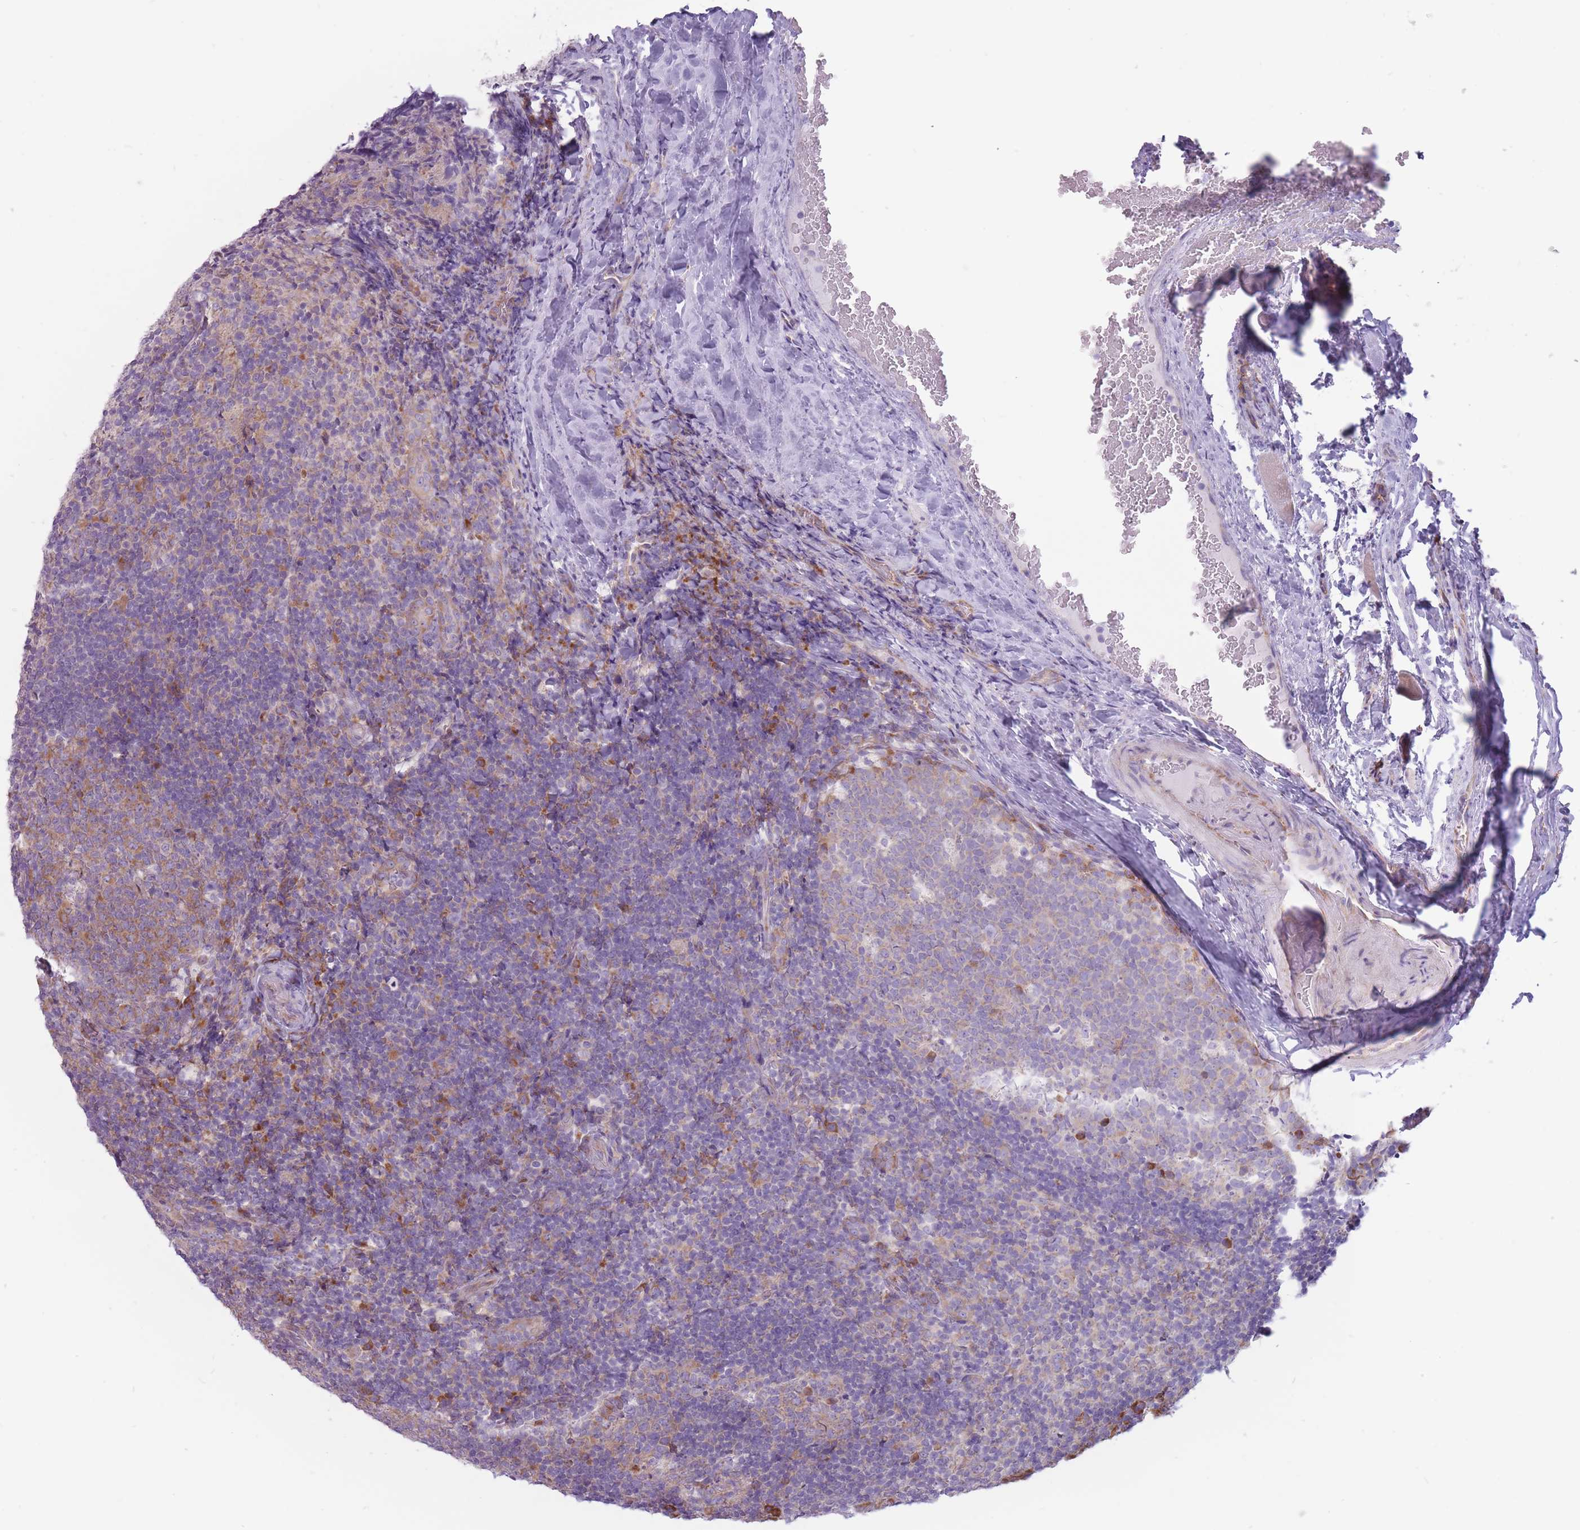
{"staining": {"intensity": "strong", "quantity": "<25%", "location": "cytoplasmic/membranous"}, "tissue": "tonsil", "cell_type": "Germinal center cells", "image_type": "normal", "snomed": [{"axis": "morphology", "description": "Normal tissue, NOS"}, {"axis": "topography", "description": "Tonsil"}], "caption": "Protein staining of benign tonsil displays strong cytoplasmic/membranous positivity in approximately <25% of germinal center cells. (DAB IHC, brown staining for protein, blue staining for nuclei).", "gene": "RPL18", "patient": {"sex": "male", "age": 17}}